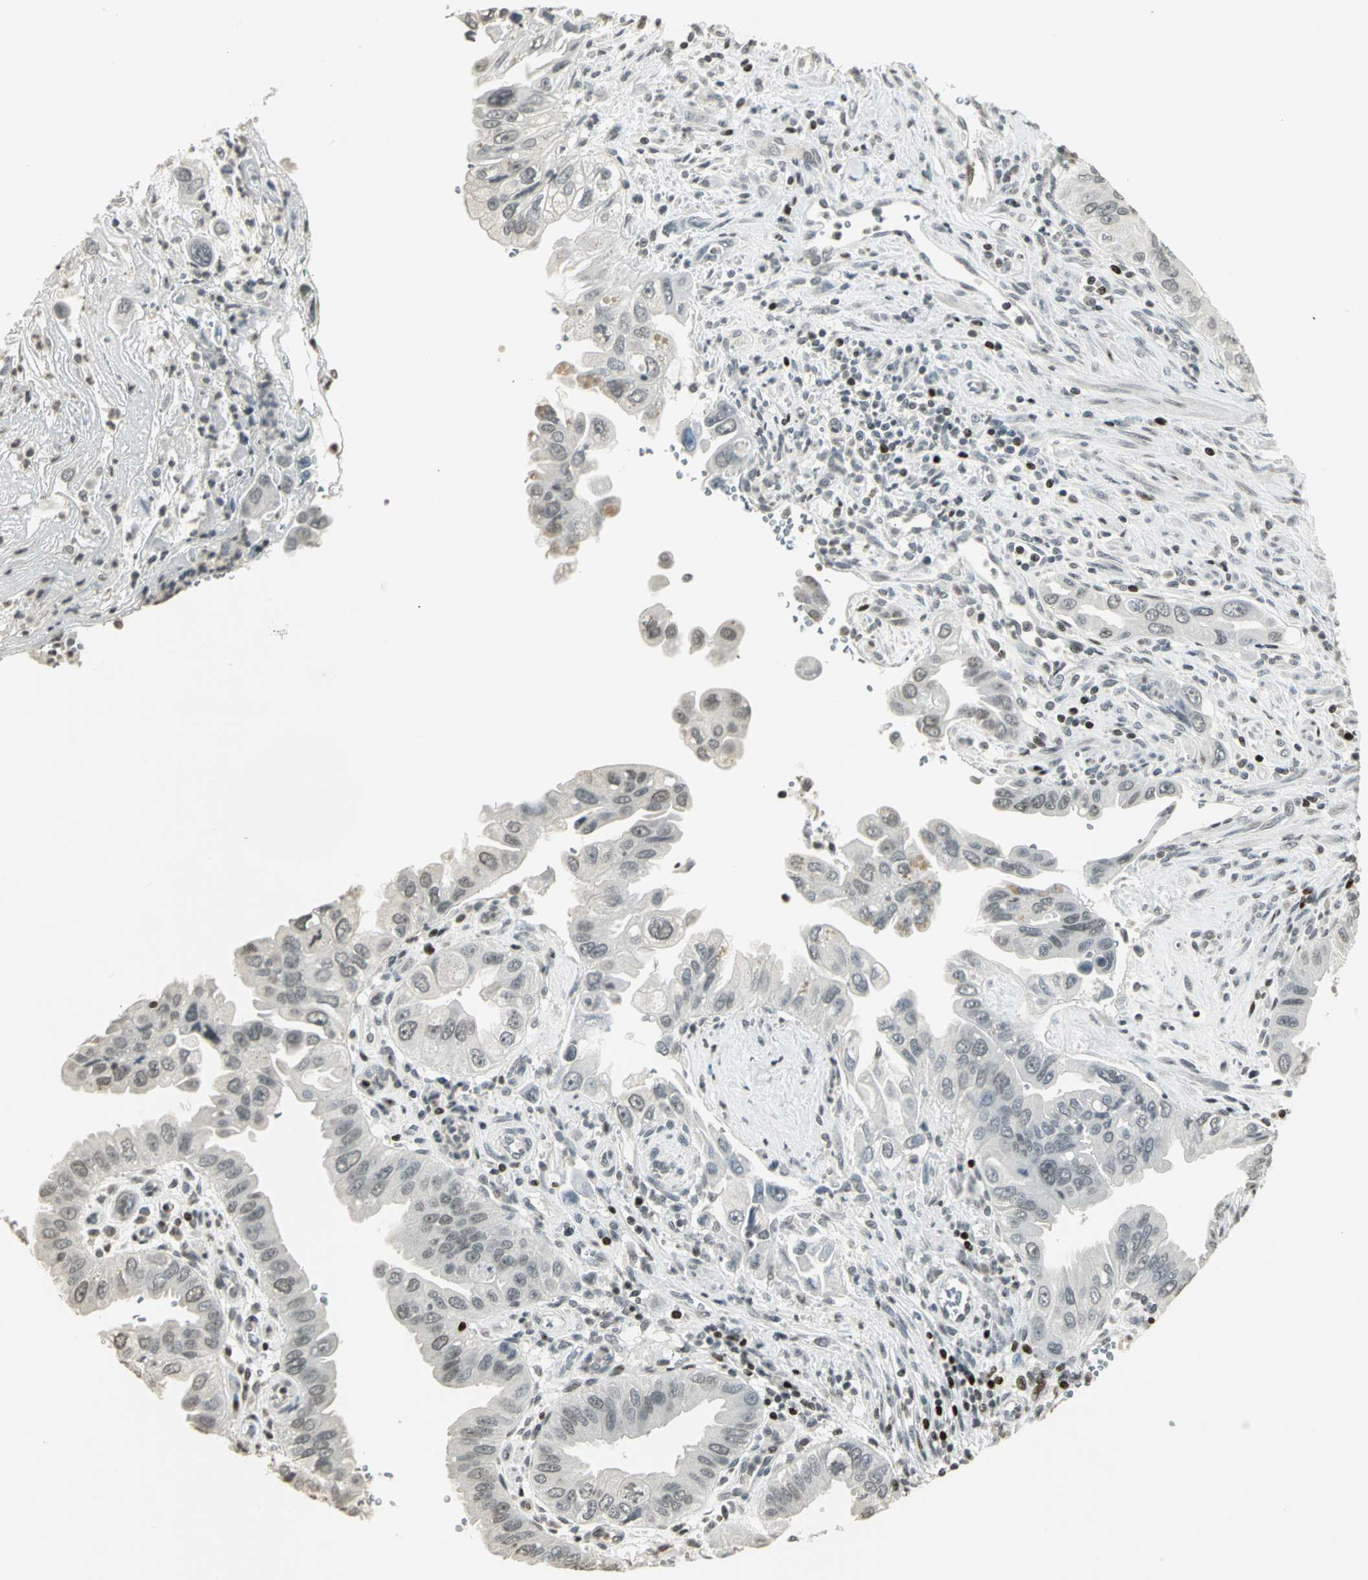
{"staining": {"intensity": "weak", "quantity": "<25%", "location": "nuclear"}, "tissue": "pancreatic cancer", "cell_type": "Tumor cells", "image_type": "cancer", "snomed": [{"axis": "morphology", "description": "Normal tissue, NOS"}, {"axis": "topography", "description": "Lymph node"}], "caption": "Pancreatic cancer stained for a protein using immunohistochemistry (IHC) displays no expression tumor cells.", "gene": "KDM1A", "patient": {"sex": "male", "age": 50}}